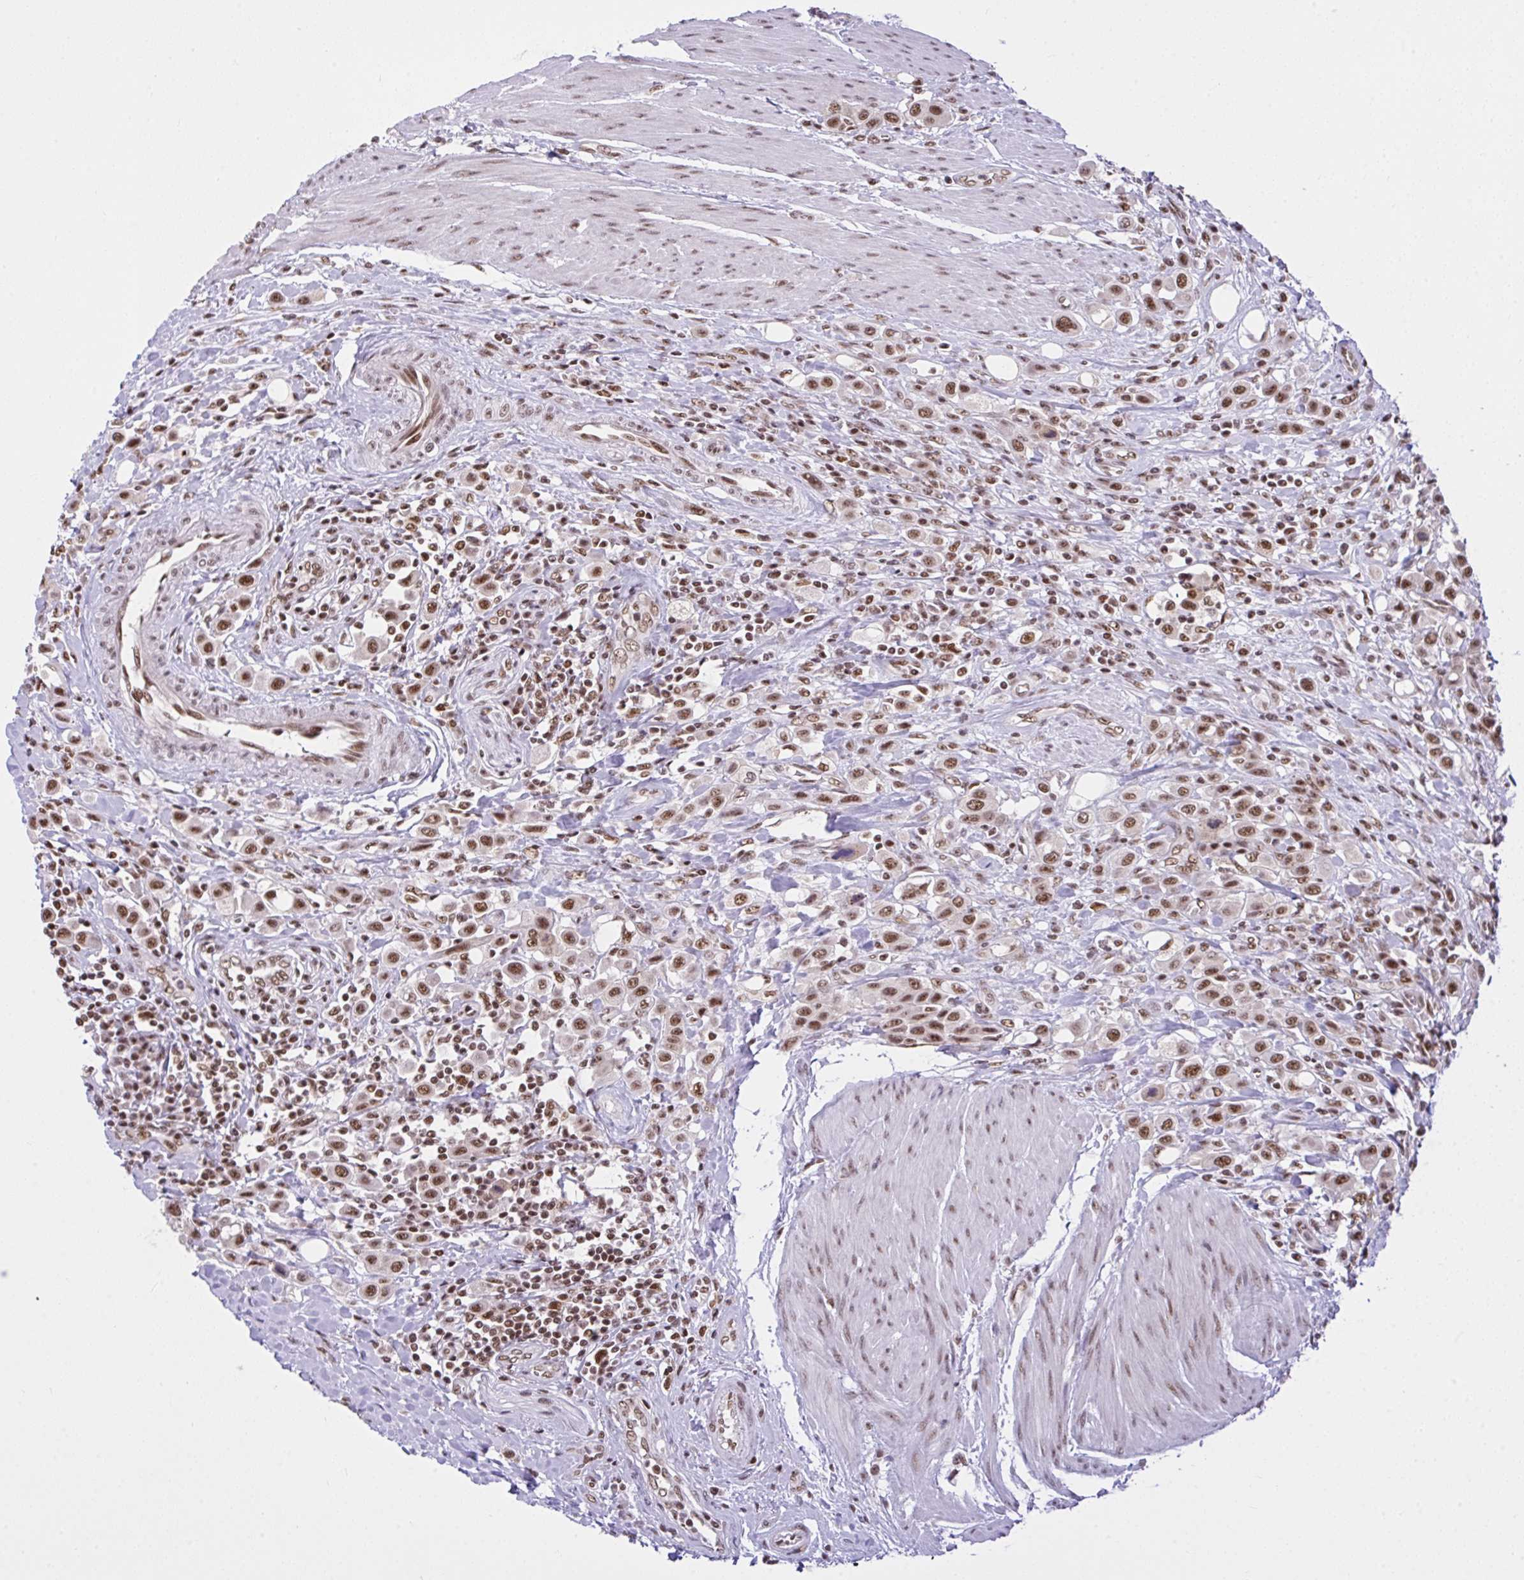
{"staining": {"intensity": "moderate", "quantity": ">75%", "location": "nuclear"}, "tissue": "urothelial cancer", "cell_type": "Tumor cells", "image_type": "cancer", "snomed": [{"axis": "morphology", "description": "Urothelial carcinoma, High grade"}, {"axis": "topography", "description": "Urinary bladder"}], "caption": "Urothelial carcinoma (high-grade) stained with a brown dye reveals moderate nuclear positive positivity in about >75% of tumor cells.", "gene": "CCDC12", "patient": {"sex": "male", "age": 50}}